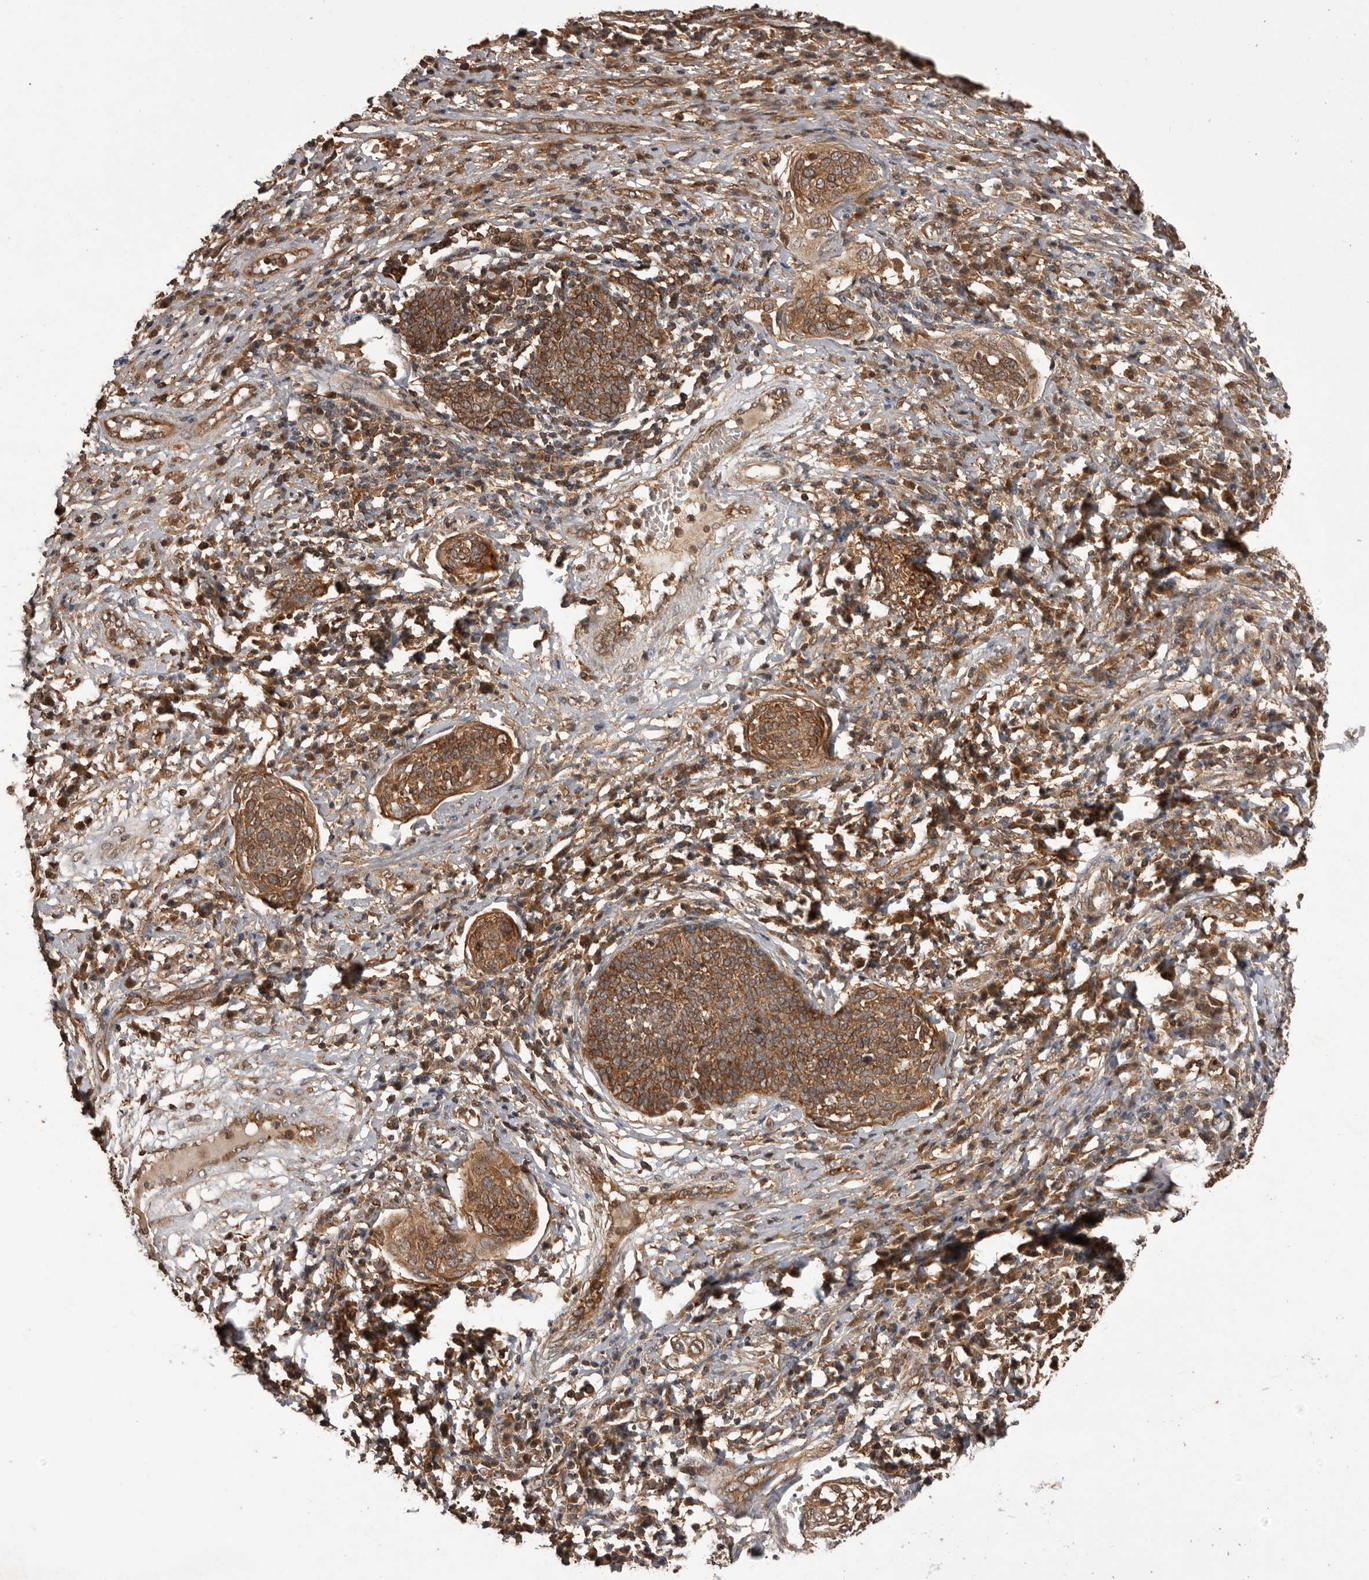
{"staining": {"intensity": "strong", "quantity": ">75%", "location": "cytoplasmic/membranous"}, "tissue": "cervical cancer", "cell_type": "Tumor cells", "image_type": "cancer", "snomed": [{"axis": "morphology", "description": "Squamous cell carcinoma, NOS"}, {"axis": "topography", "description": "Cervix"}], "caption": "Cervical cancer (squamous cell carcinoma) was stained to show a protein in brown. There is high levels of strong cytoplasmic/membranous expression in about >75% of tumor cells.", "gene": "SLC22A3", "patient": {"sex": "female", "age": 34}}